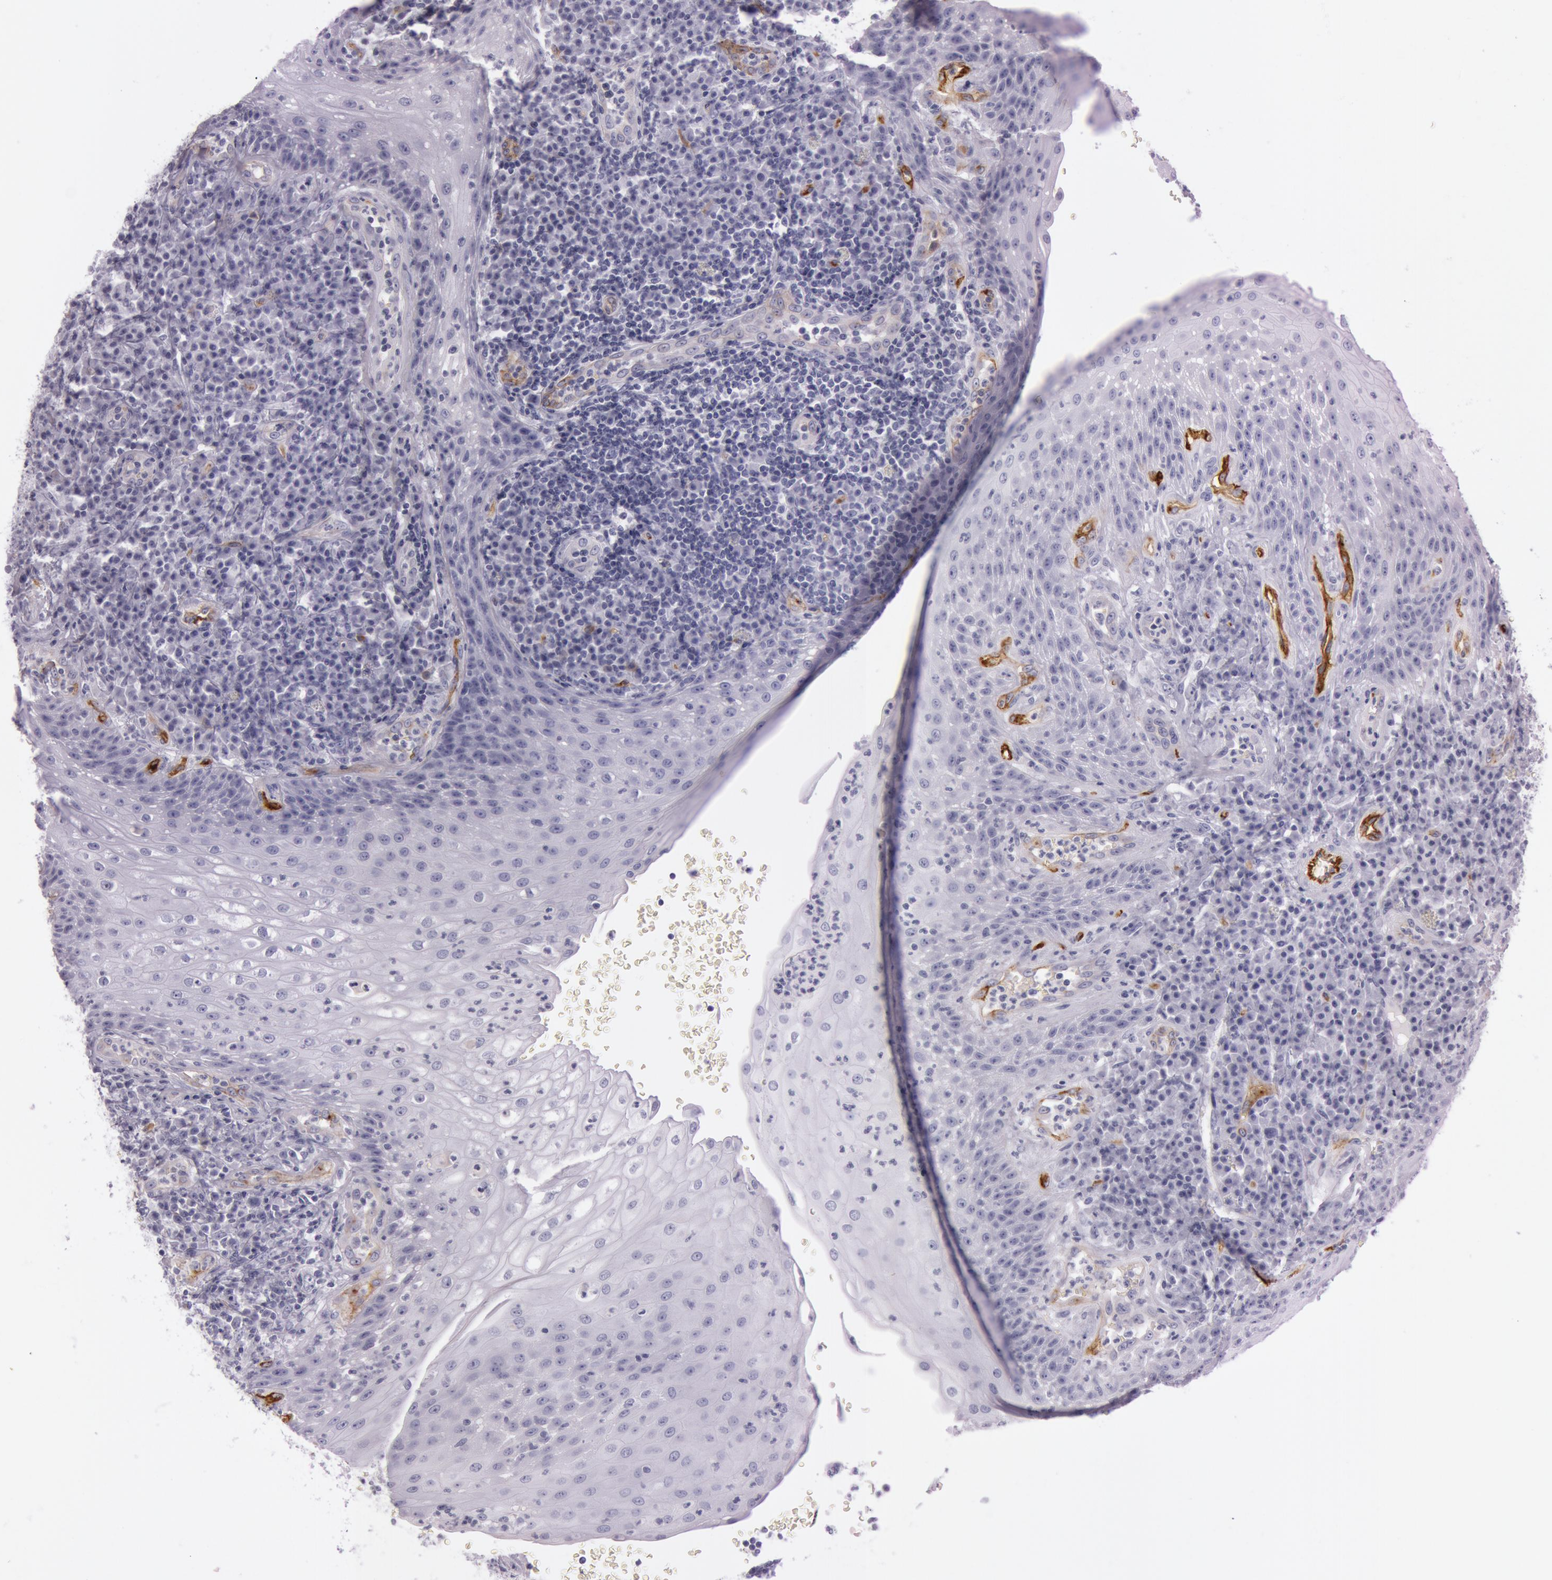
{"staining": {"intensity": "negative", "quantity": "none", "location": "none"}, "tissue": "tonsil", "cell_type": "Germinal center cells", "image_type": "normal", "snomed": [{"axis": "morphology", "description": "Normal tissue, NOS"}, {"axis": "topography", "description": "Tonsil"}], "caption": "High power microscopy histopathology image of an immunohistochemistry image of normal tonsil, revealing no significant staining in germinal center cells.", "gene": "FOLH1", "patient": {"sex": "female", "age": 40}}